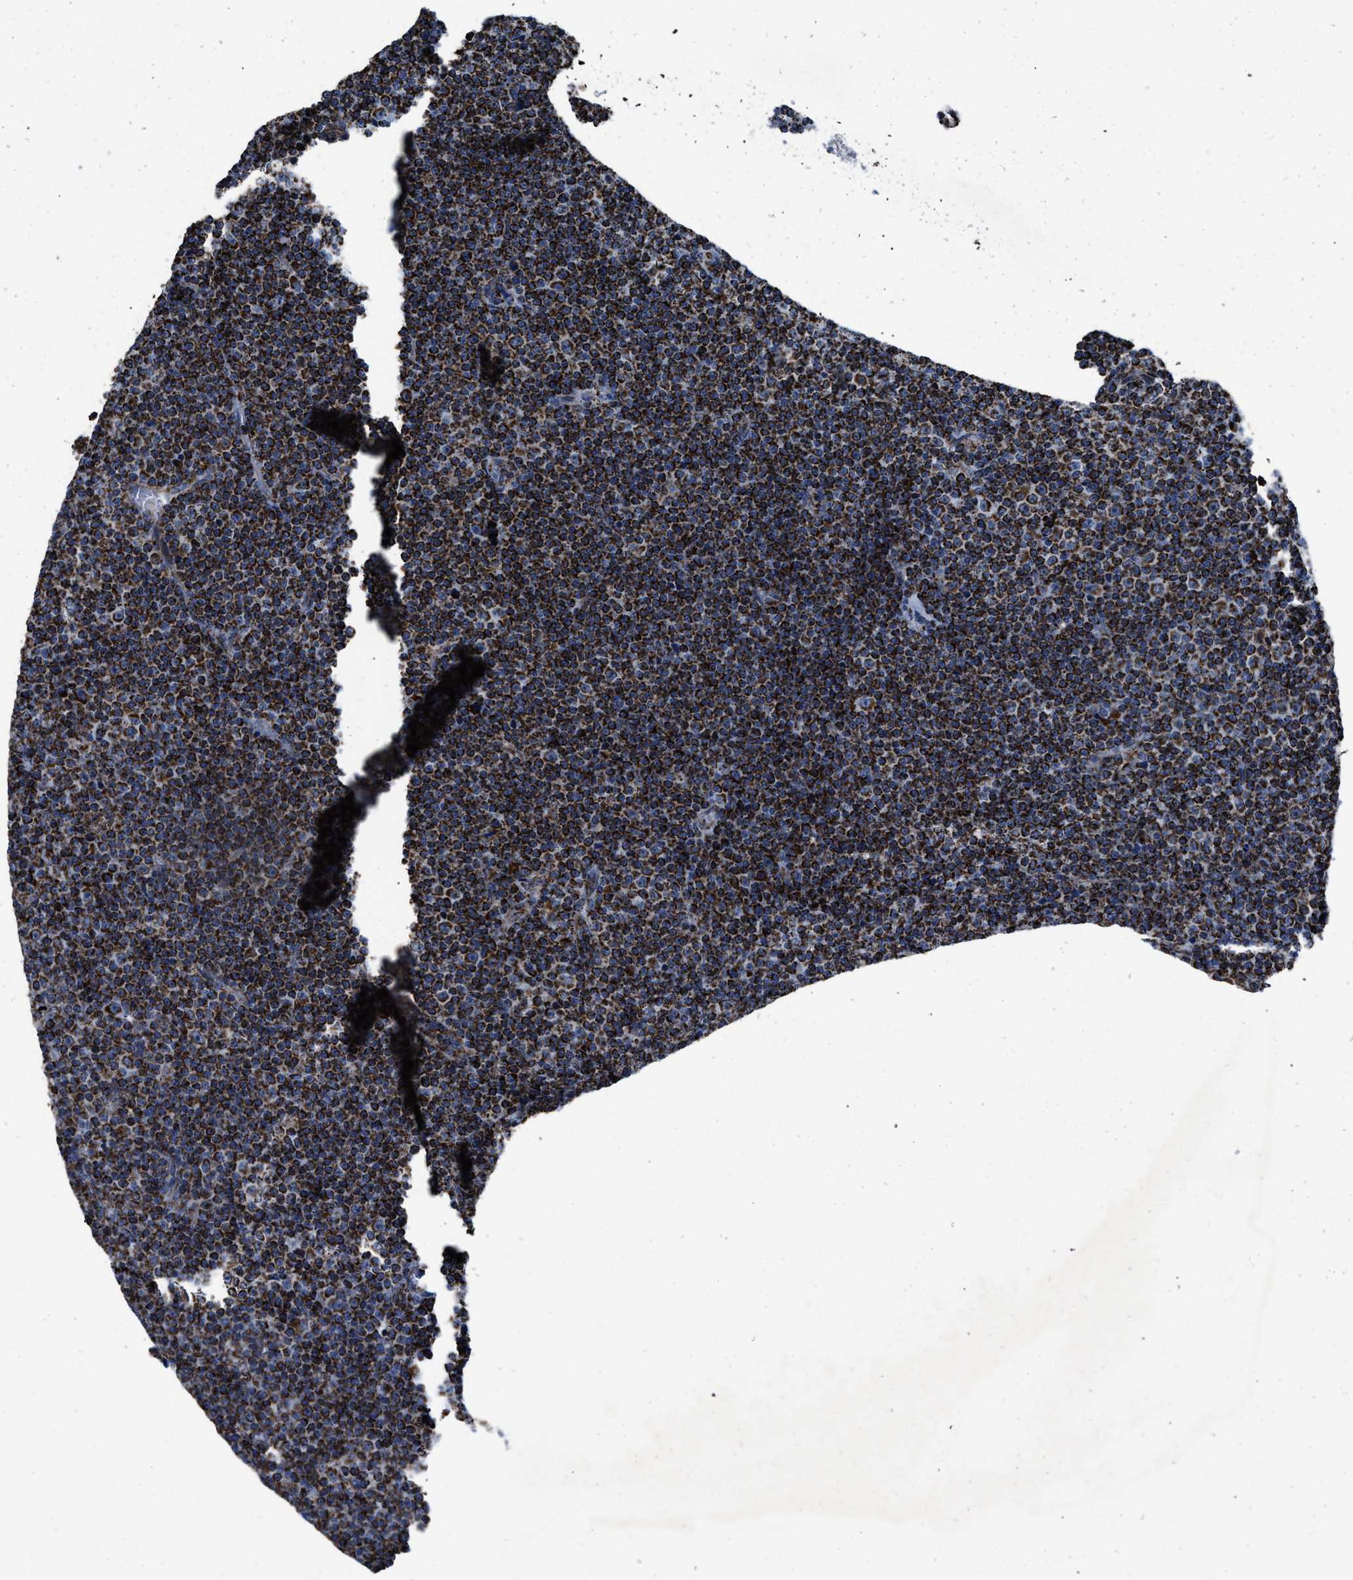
{"staining": {"intensity": "strong", "quantity": ">75%", "location": "cytoplasmic/membranous"}, "tissue": "lymphoma", "cell_type": "Tumor cells", "image_type": "cancer", "snomed": [{"axis": "morphology", "description": "Malignant lymphoma, non-Hodgkin's type, Low grade"}, {"axis": "topography", "description": "Lymph node"}], "caption": "A photomicrograph showing strong cytoplasmic/membranous staining in about >75% of tumor cells in malignant lymphoma, non-Hodgkin's type (low-grade), as visualized by brown immunohistochemical staining.", "gene": "NSD3", "patient": {"sex": "female", "age": 67}}